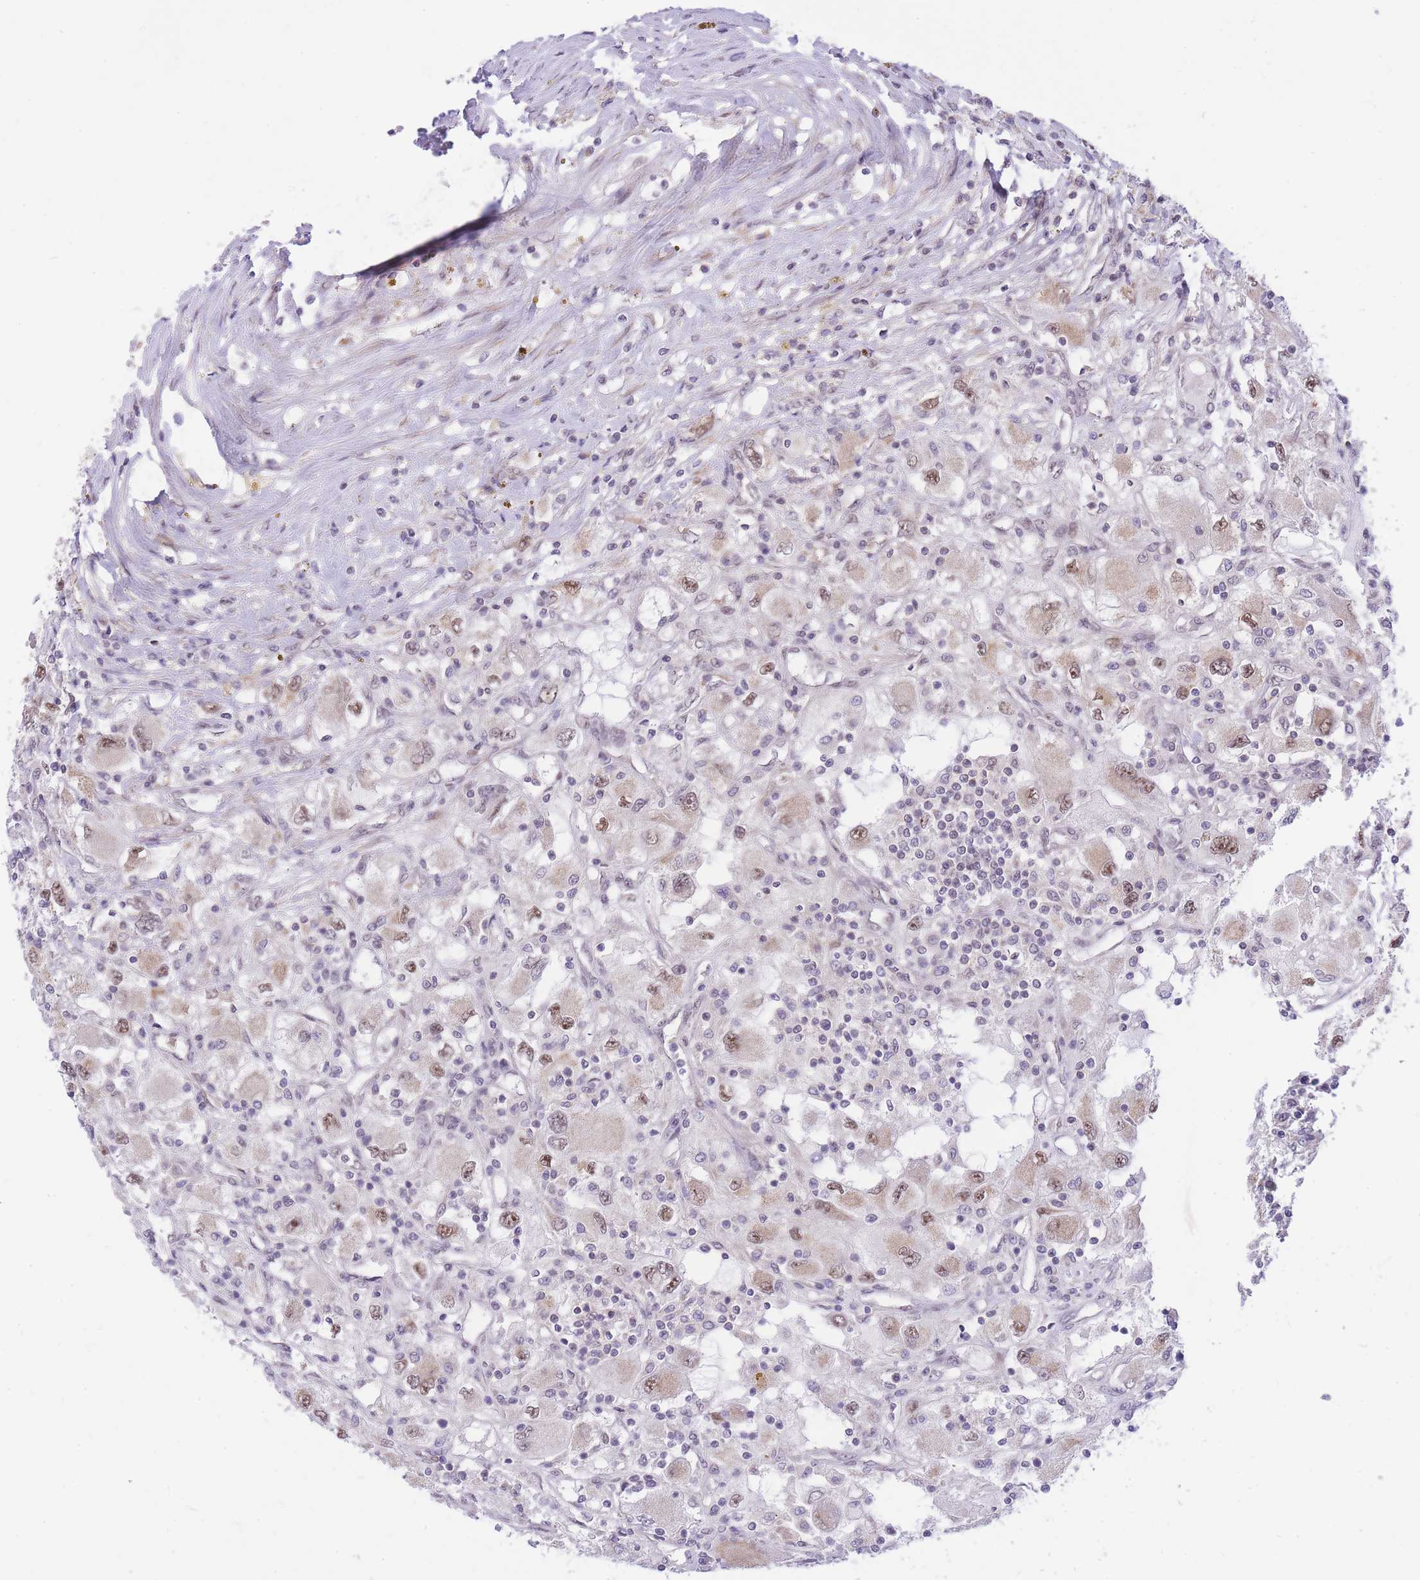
{"staining": {"intensity": "moderate", "quantity": "25%-75%", "location": "nuclear"}, "tissue": "renal cancer", "cell_type": "Tumor cells", "image_type": "cancer", "snomed": [{"axis": "morphology", "description": "Adenocarcinoma, NOS"}, {"axis": "topography", "description": "Kidney"}], "caption": "This micrograph displays immunohistochemistry (IHC) staining of human renal cancer (adenocarcinoma), with medium moderate nuclear positivity in about 25%-75% of tumor cells.", "gene": "MINDY2", "patient": {"sex": "female", "age": 67}}